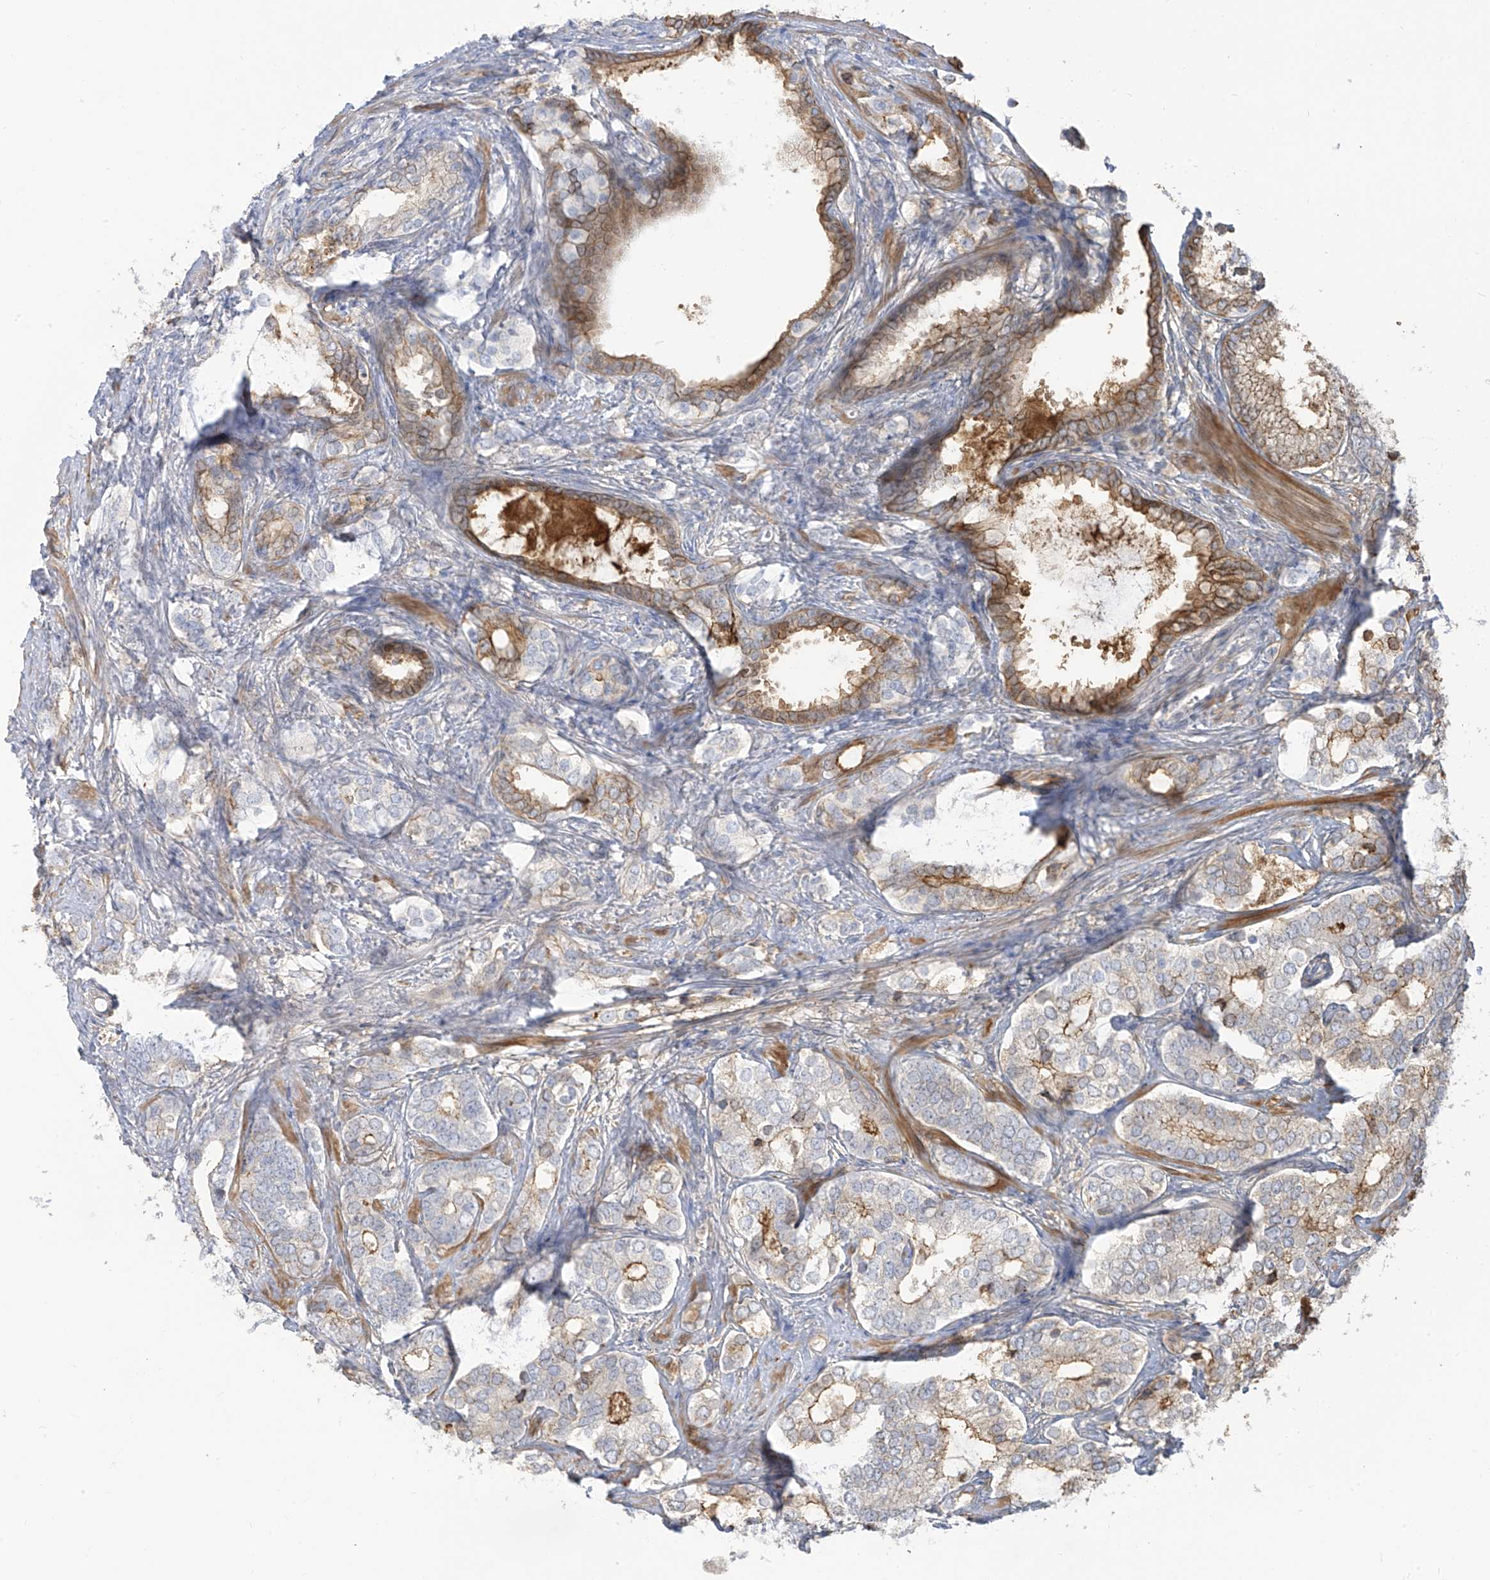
{"staining": {"intensity": "moderate", "quantity": "<25%", "location": "cytoplasmic/membranous"}, "tissue": "prostate cancer", "cell_type": "Tumor cells", "image_type": "cancer", "snomed": [{"axis": "morphology", "description": "Adenocarcinoma, High grade"}, {"axis": "topography", "description": "Prostate"}], "caption": "Immunohistochemistry (IHC) of human prostate adenocarcinoma (high-grade) exhibits low levels of moderate cytoplasmic/membranous expression in about <25% of tumor cells.", "gene": "ZGRF1", "patient": {"sex": "male", "age": 62}}